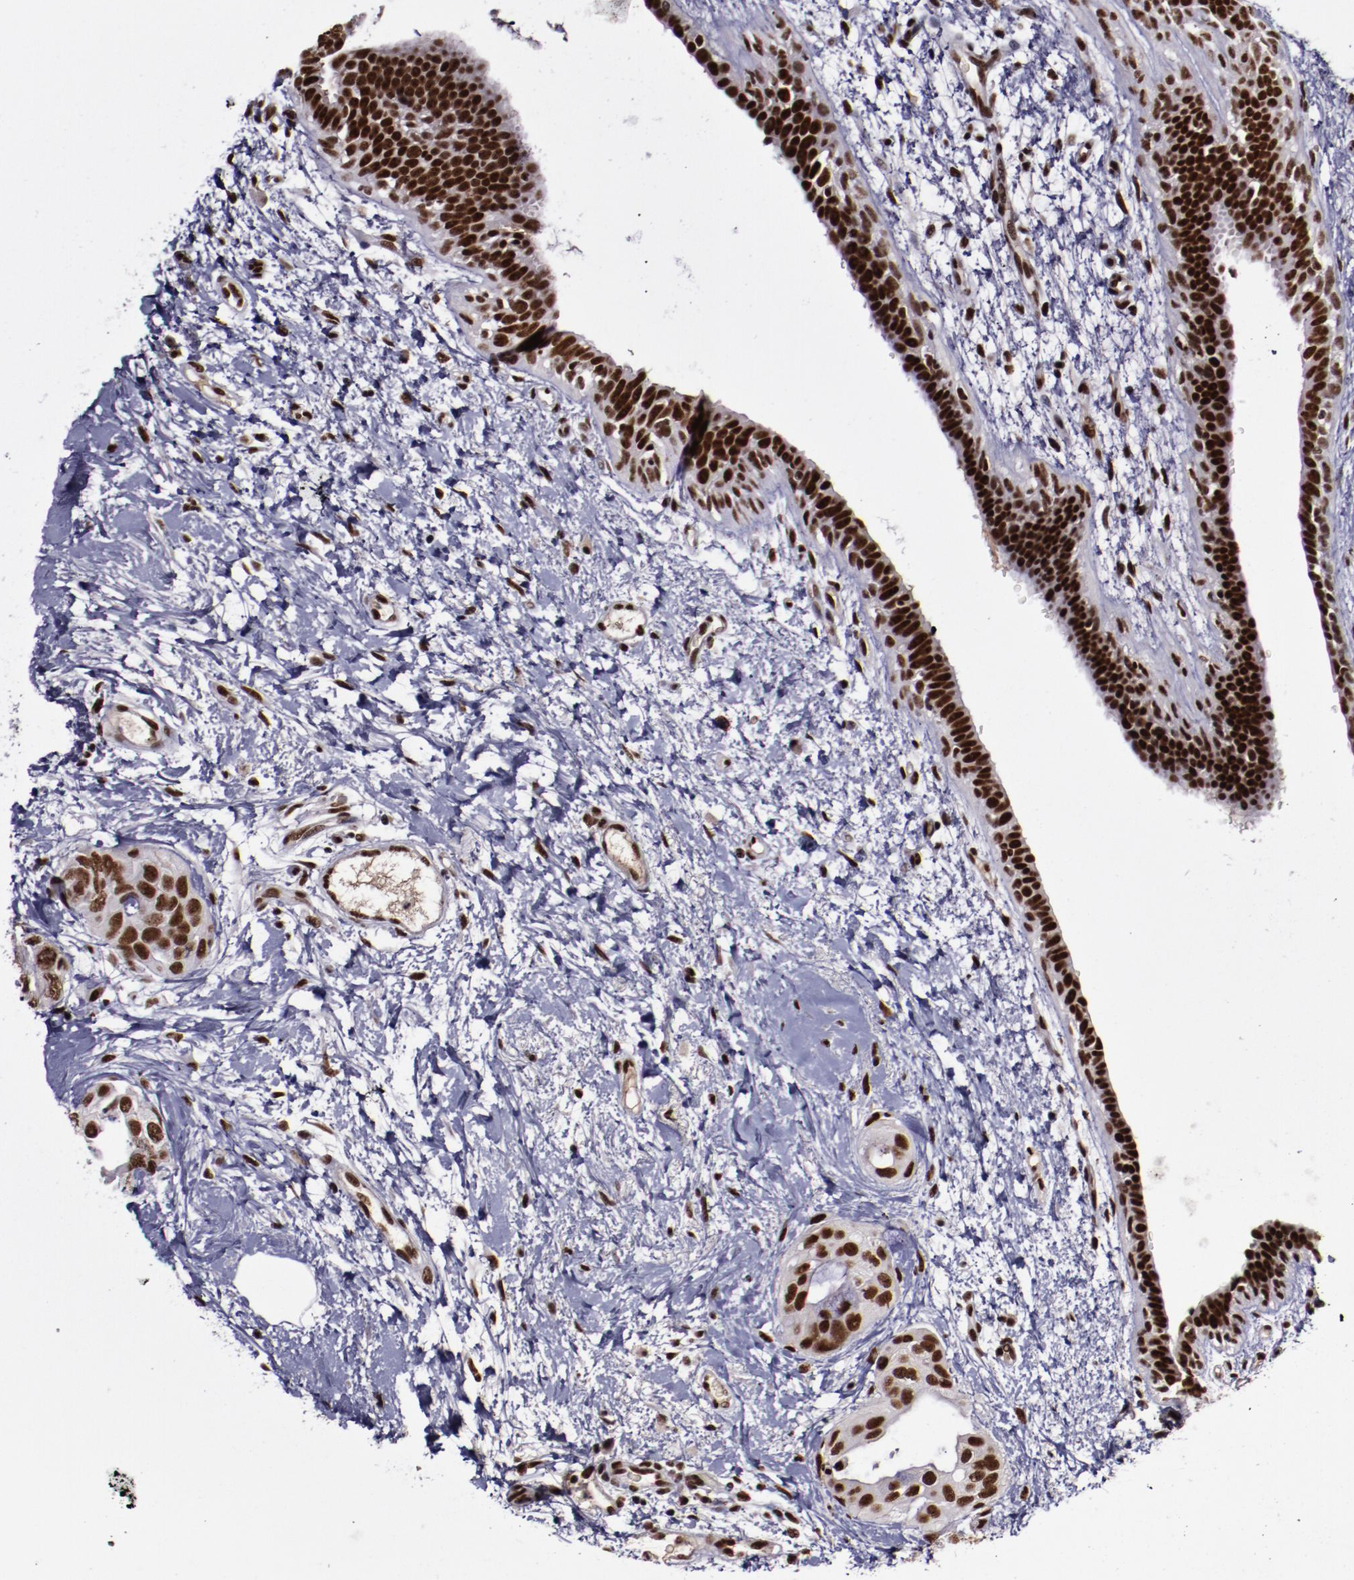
{"staining": {"intensity": "strong", "quantity": ">75%", "location": "nuclear"}, "tissue": "breast cancer", "cell_type": "Tumor cells", "image_type": "cancer", "snomed": [{"axis": "morphology", "description": "Duct carcinoma"}, {"axis": "topography", "description": "Breast"}], "caption": "Breast intraductal carcinoma was stained to show a protein in brown. There is high levels of strong nuclear positivity in approximately >75% of tumor cells. (Stains: DAB in brown, nuclei in blue, Microscopy: brightfield microscopy at high magnification).", "gene": "ERH", "patient": {"sex": "female", "age": 40}}